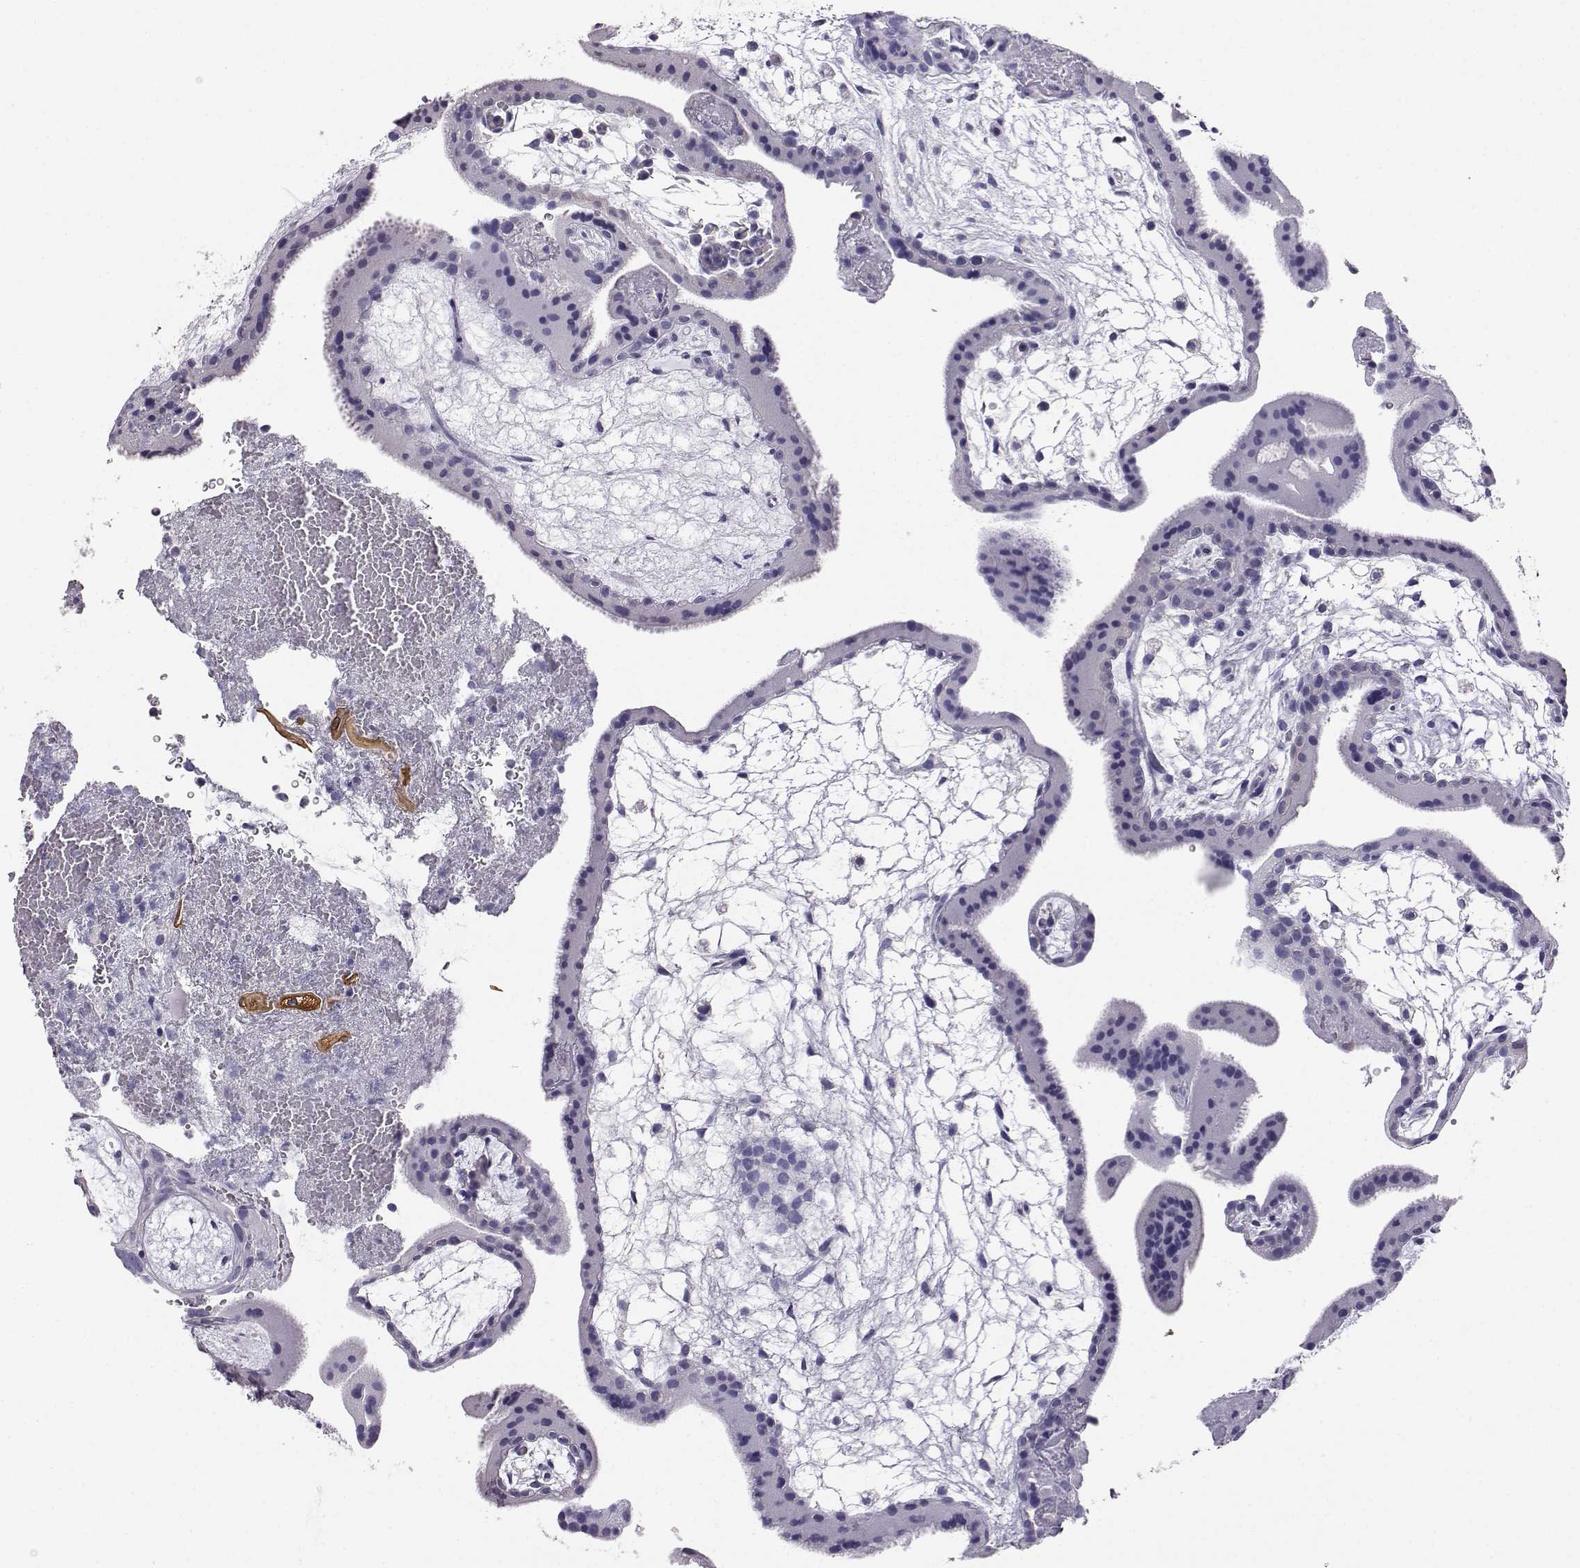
{"staining": {"intensity": "negative", "quantity": "none", "location": "none"}, "tissue": "placenta", "cell_type": "Decidual cells", "image_type": "normal", "snomed": [{"axis": "morphology", "description": "Normal tissue, NOS"}, {"axis": "topography", "description": "Placenta"}], "caption": "Immunohistochemistry image of normal placenta: human placenta stained with DAB reveals no significant protein positivity in decidual cells.", "gene": "AKR1B1", "patient": {"sex": "female", "age": 19}}